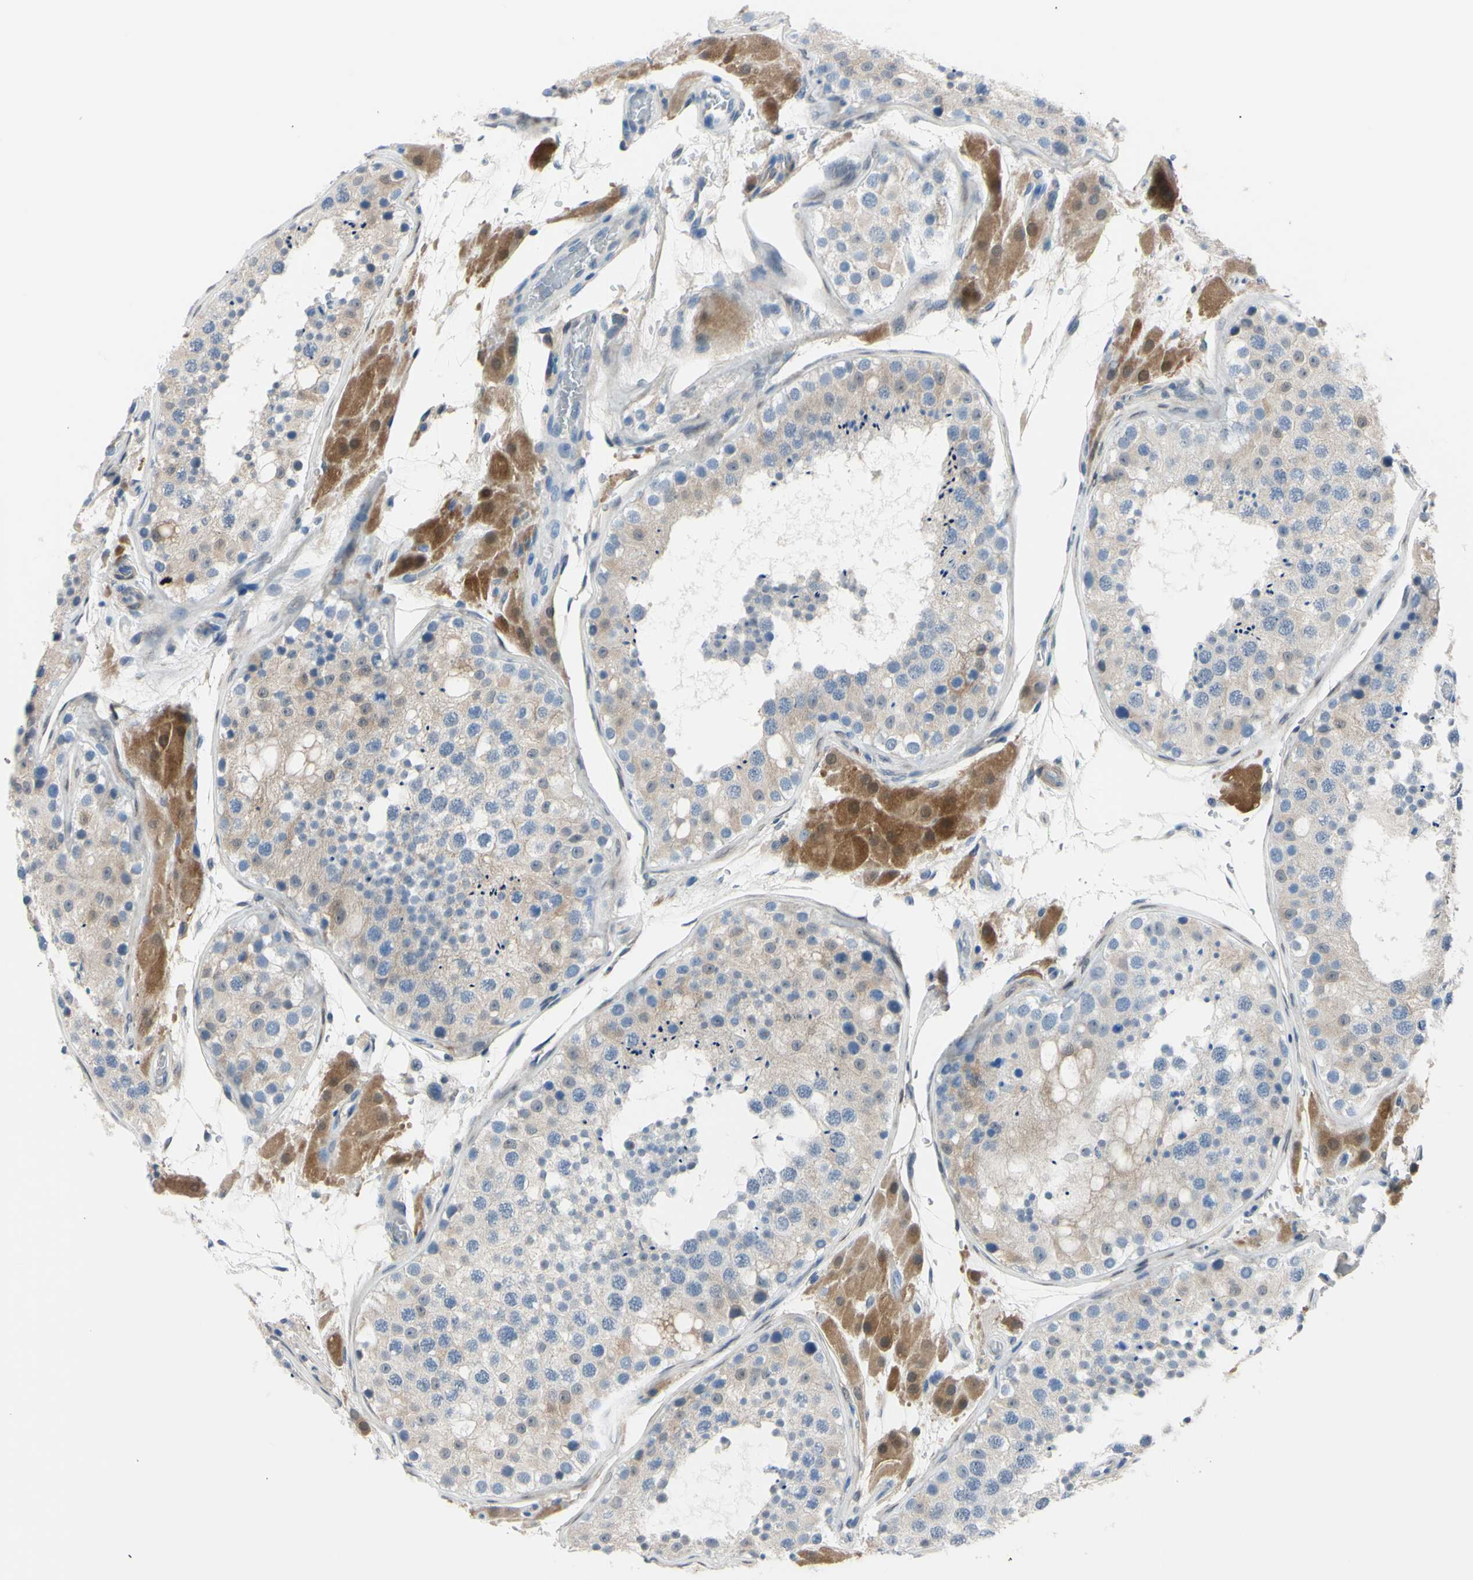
{"staining": {"intensity": "weak", "quantity": "25%-75%", "location": "cytoplasmic/membranous"}, "tissue": "testis", "cell_type": "Cells in seminiferous ducts", "image_type": "normal", "snomed": [{"axis": "morphology", "description": "Normal tissue, NOS"}, {"axis": "topography", "description": "Testis"}], "caption": "Protein staining by immunohistochemistry reveals weak cytoplasmic/membranous staining in approximately 25%-75% of cells in seminiferous ducts in benign testis. (DAB = brown stain, brightfield microscopy at high magnification).", "gene": "NOL3", "patient": {"sex": "male", "age": 26}}